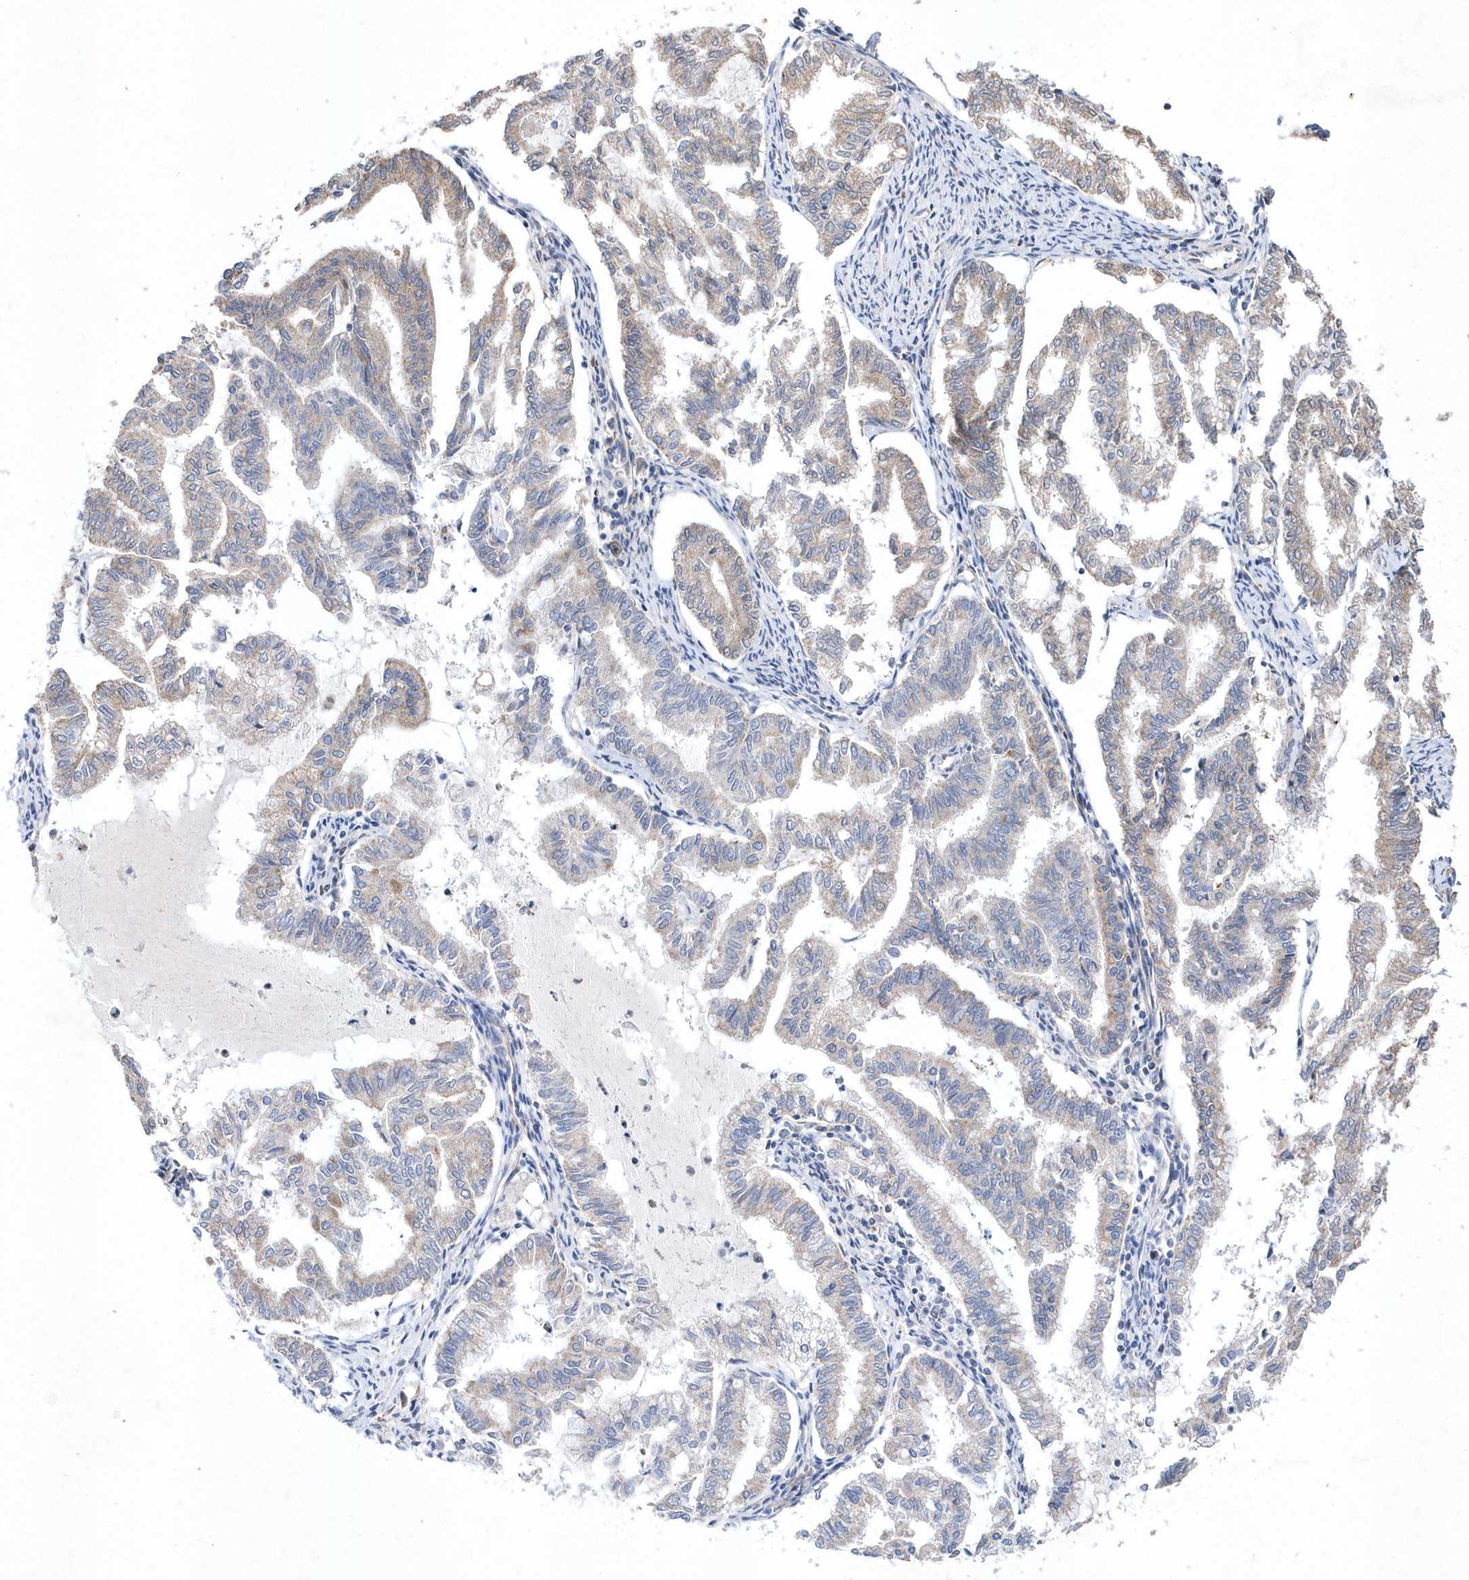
{"staining": {"intensity": "weak", "quantity": "25%-75%", "location": "cytoplasmic/membranous"}, "tissue": "endometrial cancer", "cell_type": "Tumor cells", "image_type": "cancer", "snomed": [{"axis": "morphology", "description": "Adenocarcinoma, NOS"}, {"axis": "topography", "description": "Endometrium"}], "caption": "Brown immunohistochemical staining in human endometrial cancer shows weak cytoplasmic/membranous positivity in approximately 25%-75% of tumor cells.", "gene": "JKAMP", "patient": {"sex": "female", "age": 79}}